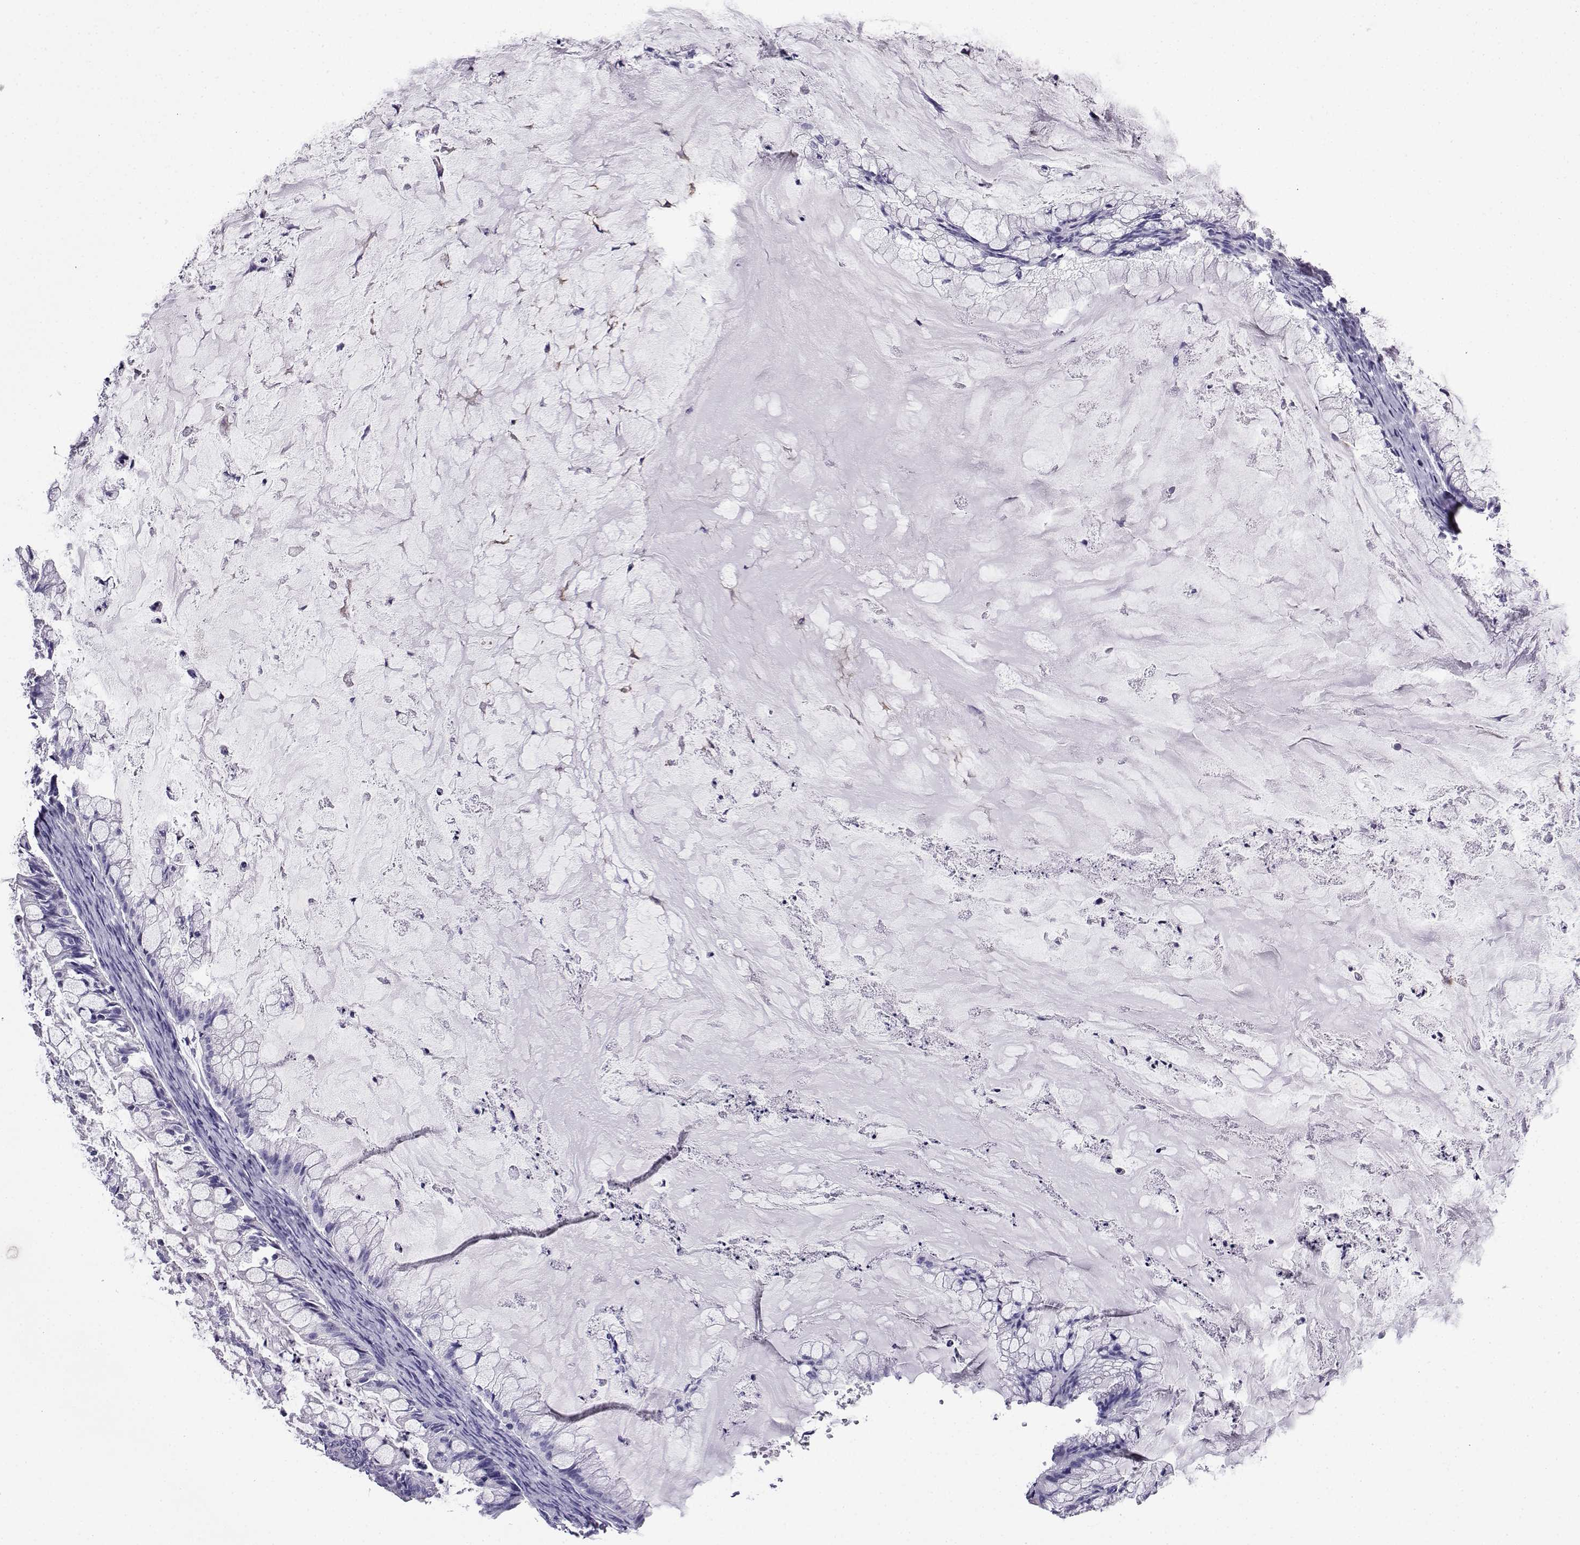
{"staining": {"intensity": "negative", "quantity": "none", "location": "none"}, "tissue": "ovarian cancer", "cell_type": "Tumor cells", "image_type": "cancer", "snomed": [{"axis": "morphology", "description": "Cystadenocarcinoma, mucinous, NOS"}, {"axis": "topography", "description": "Ovary"}], "caption": "Immunohistochemistry (IHC) of human ovarian mucinous cystadenocarcinoma shows no expression in tumor cells. (DAB IHC visualized using brightfield microscopy, high magnification).", "gene": "LINGO1", "patient": {"sex": "female", "age": 57}}